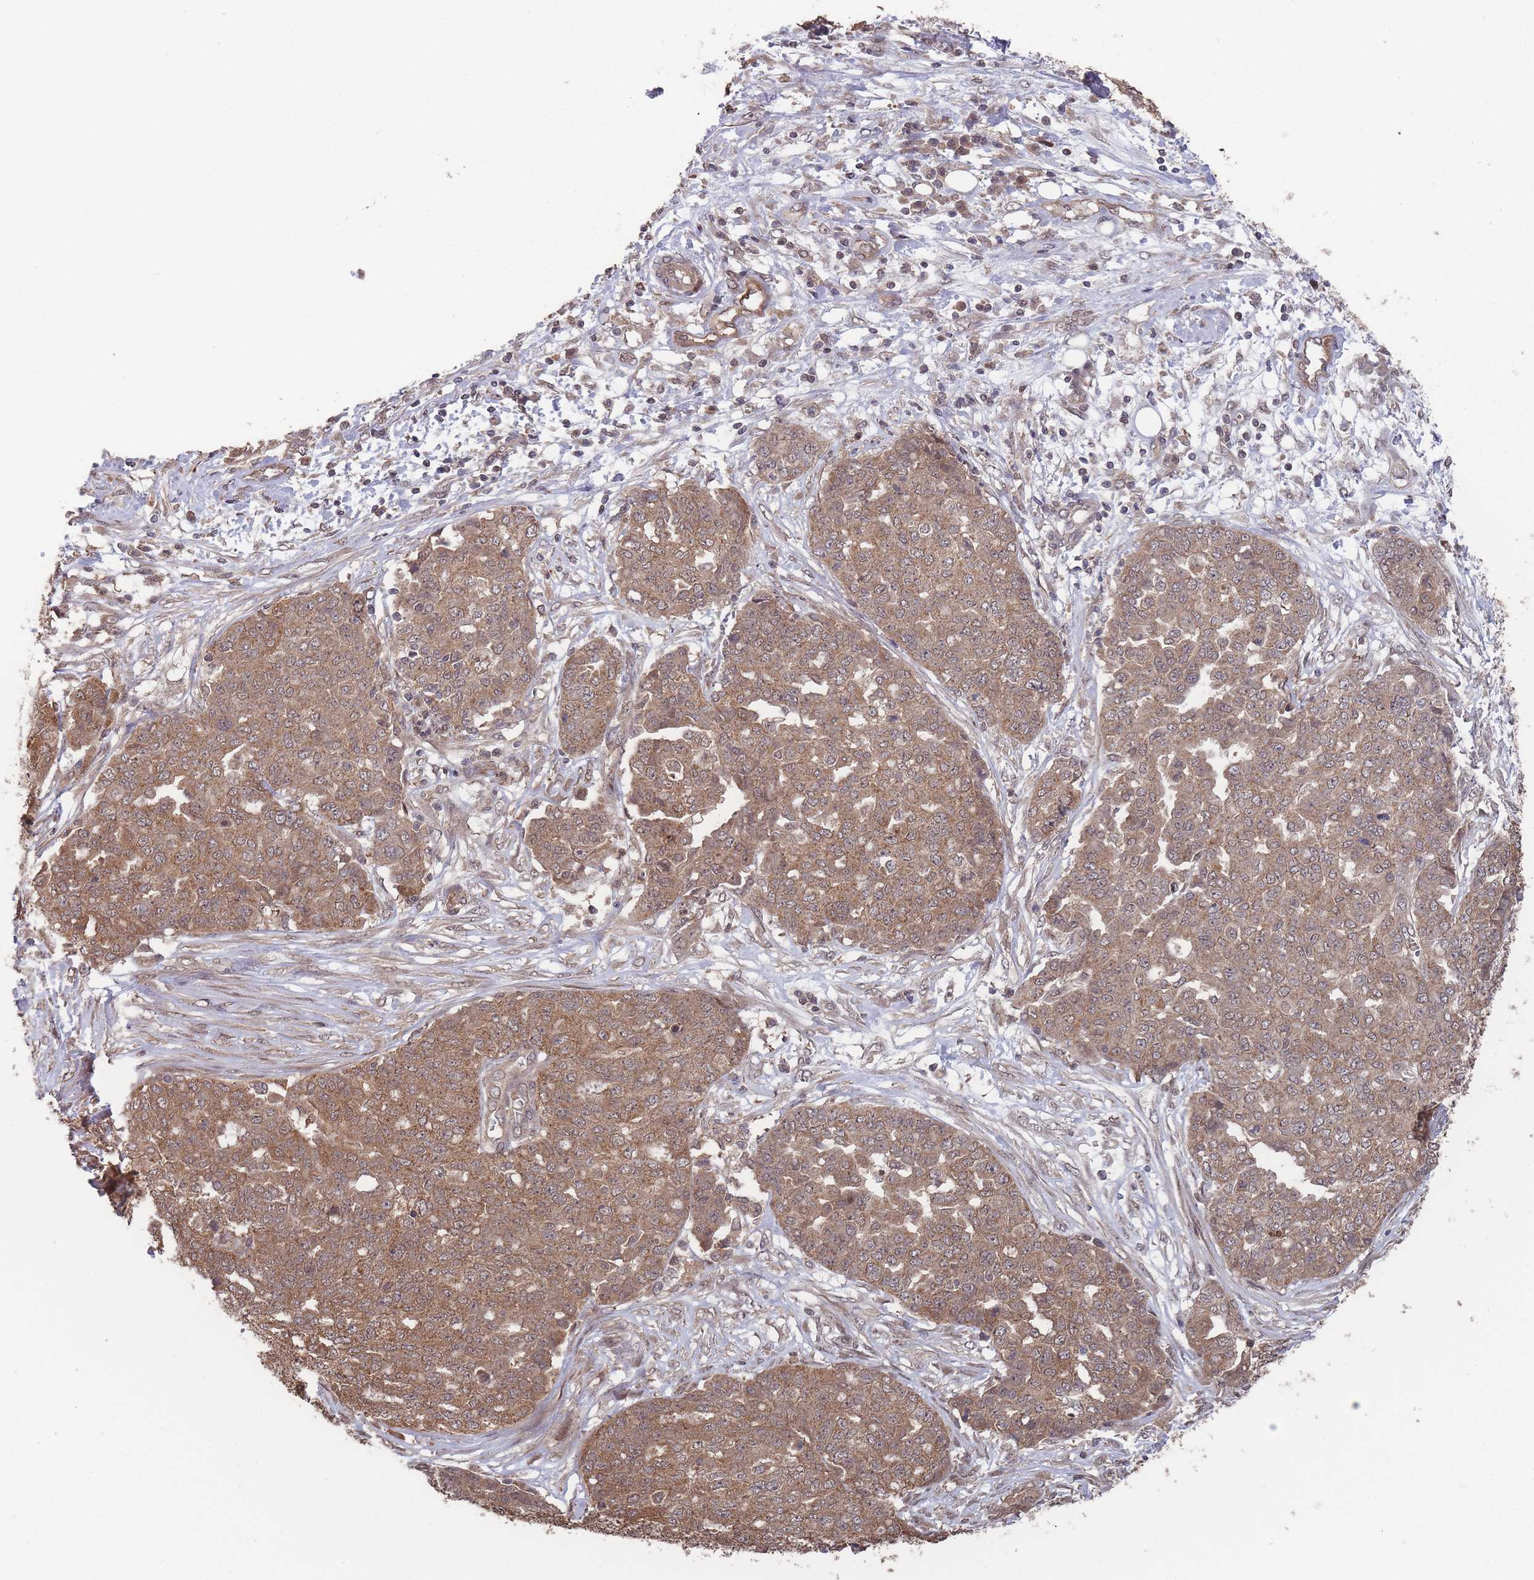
{"staining": {"intensity": "moderate", "quantity": ">75%", "location": "cytoplasmic/membranous"}, "tissue": "ovarian cancer", "cell_type": "Tumor cells", "image_type": "cancer", "snomed": [{"axis": "morphology", "description": "Cystadenocarcinoma, serous, NOS"}, {"axis": "topography", "description": "Soft tissue"}, {"axis": "topography", "description": "Ovary"}], "caption": "Ovarian cancer stained with a protein marker displays moderate staining in tumor cells.", "gene": "SF3B1", "patient": {"sex": "female", "age": 57}}